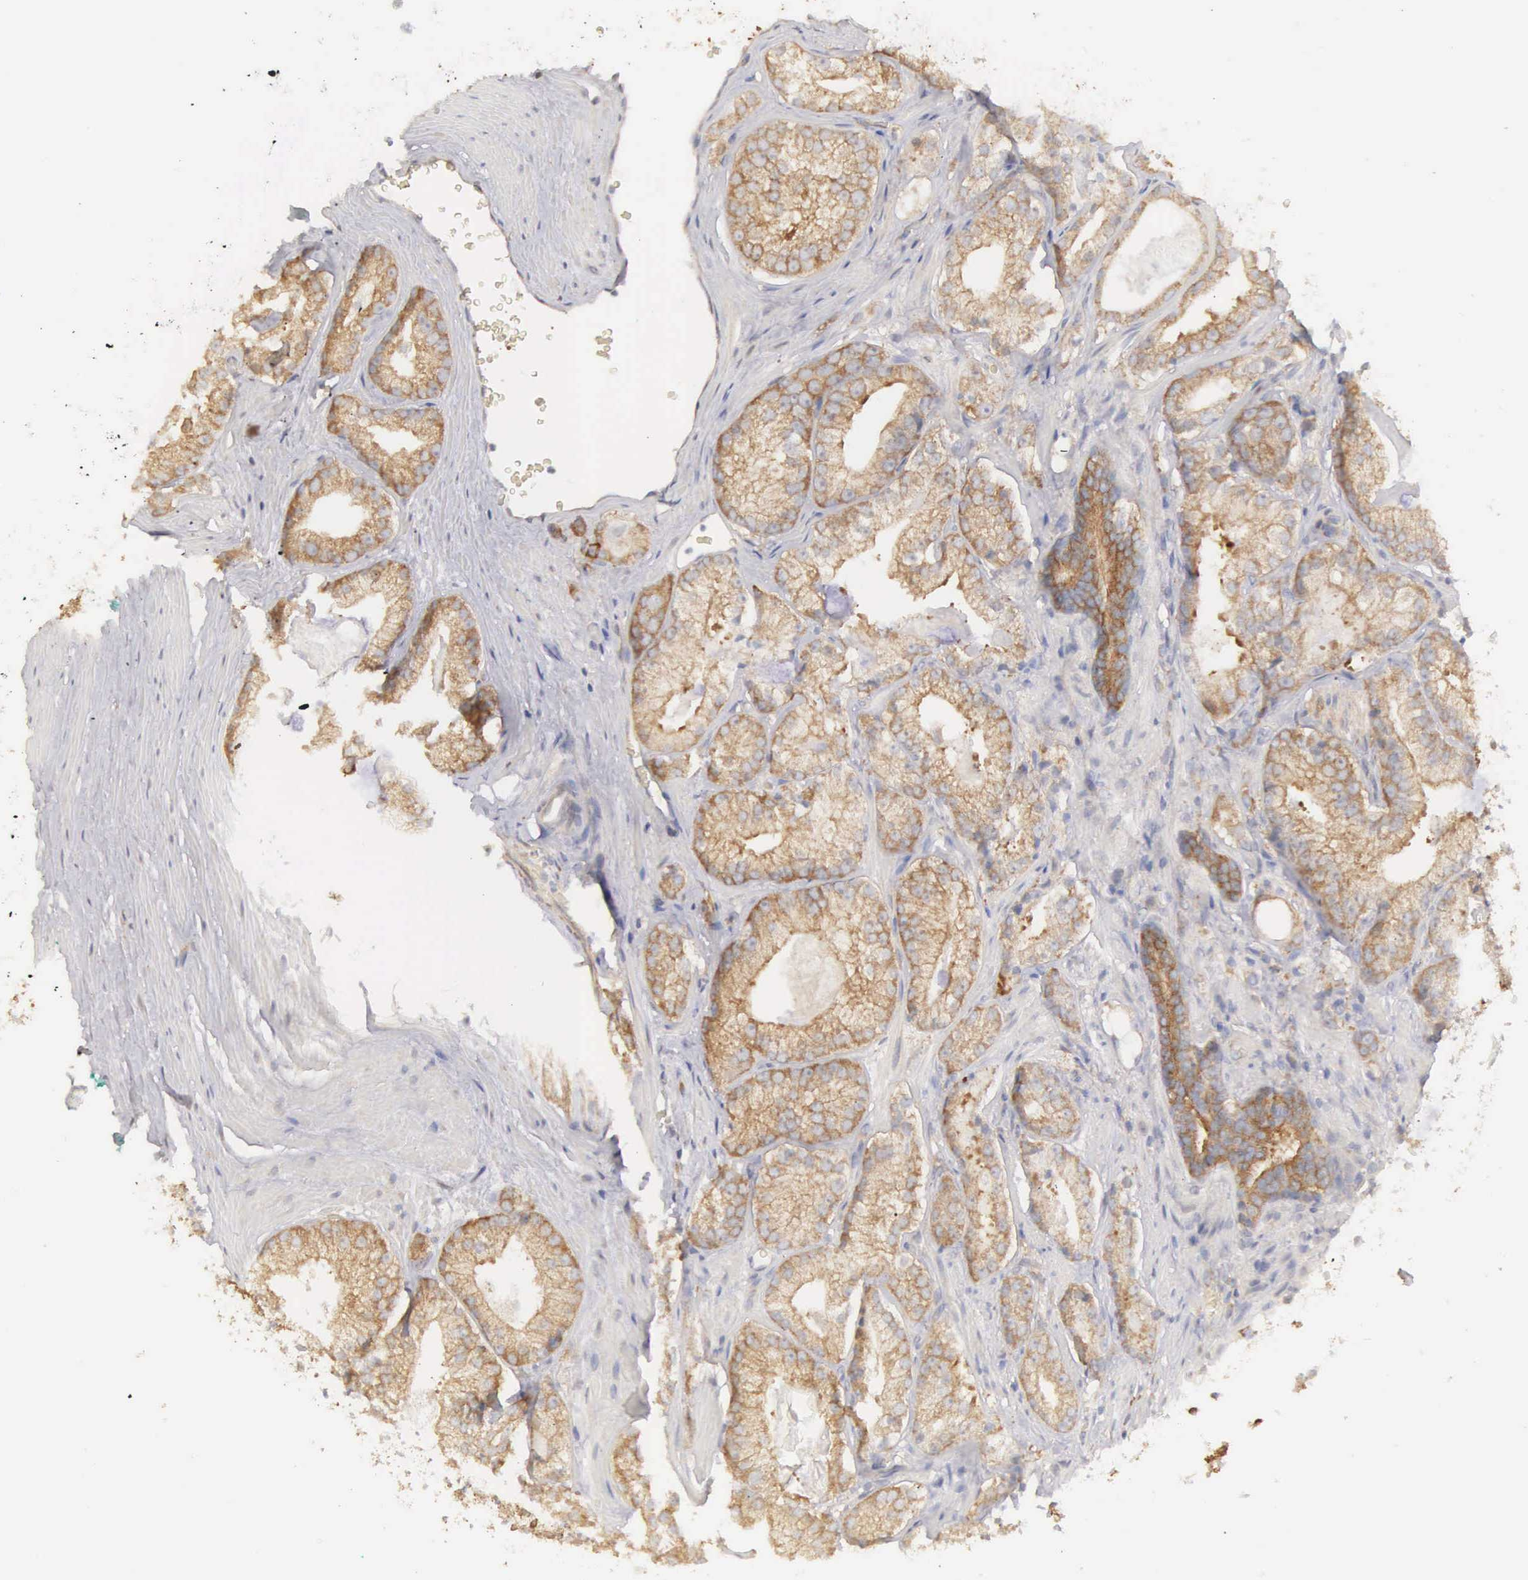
{"staining": {"intensity": "moderate", "quantity": "25%-75%", "location": "cytoplasmic/membranous"}, "tissue": "prostate cancer", "cell_type": "Tumor cells", "image_type": "cancer", "snomed": [{"axis": "morphology", "description": "Adenocarcinoma, Medium grade"}, {"axis": "topography", "description": "Prostate"}], "caption": "IHC of medium-grade adenocarcinoma (prostate) displays medium levels of moderate cytoplasmic/membranous positivity in about 25%-75% of tumor cells.", "gene": "TXLNG", "patient": {"sex": "male", "age": 68}}